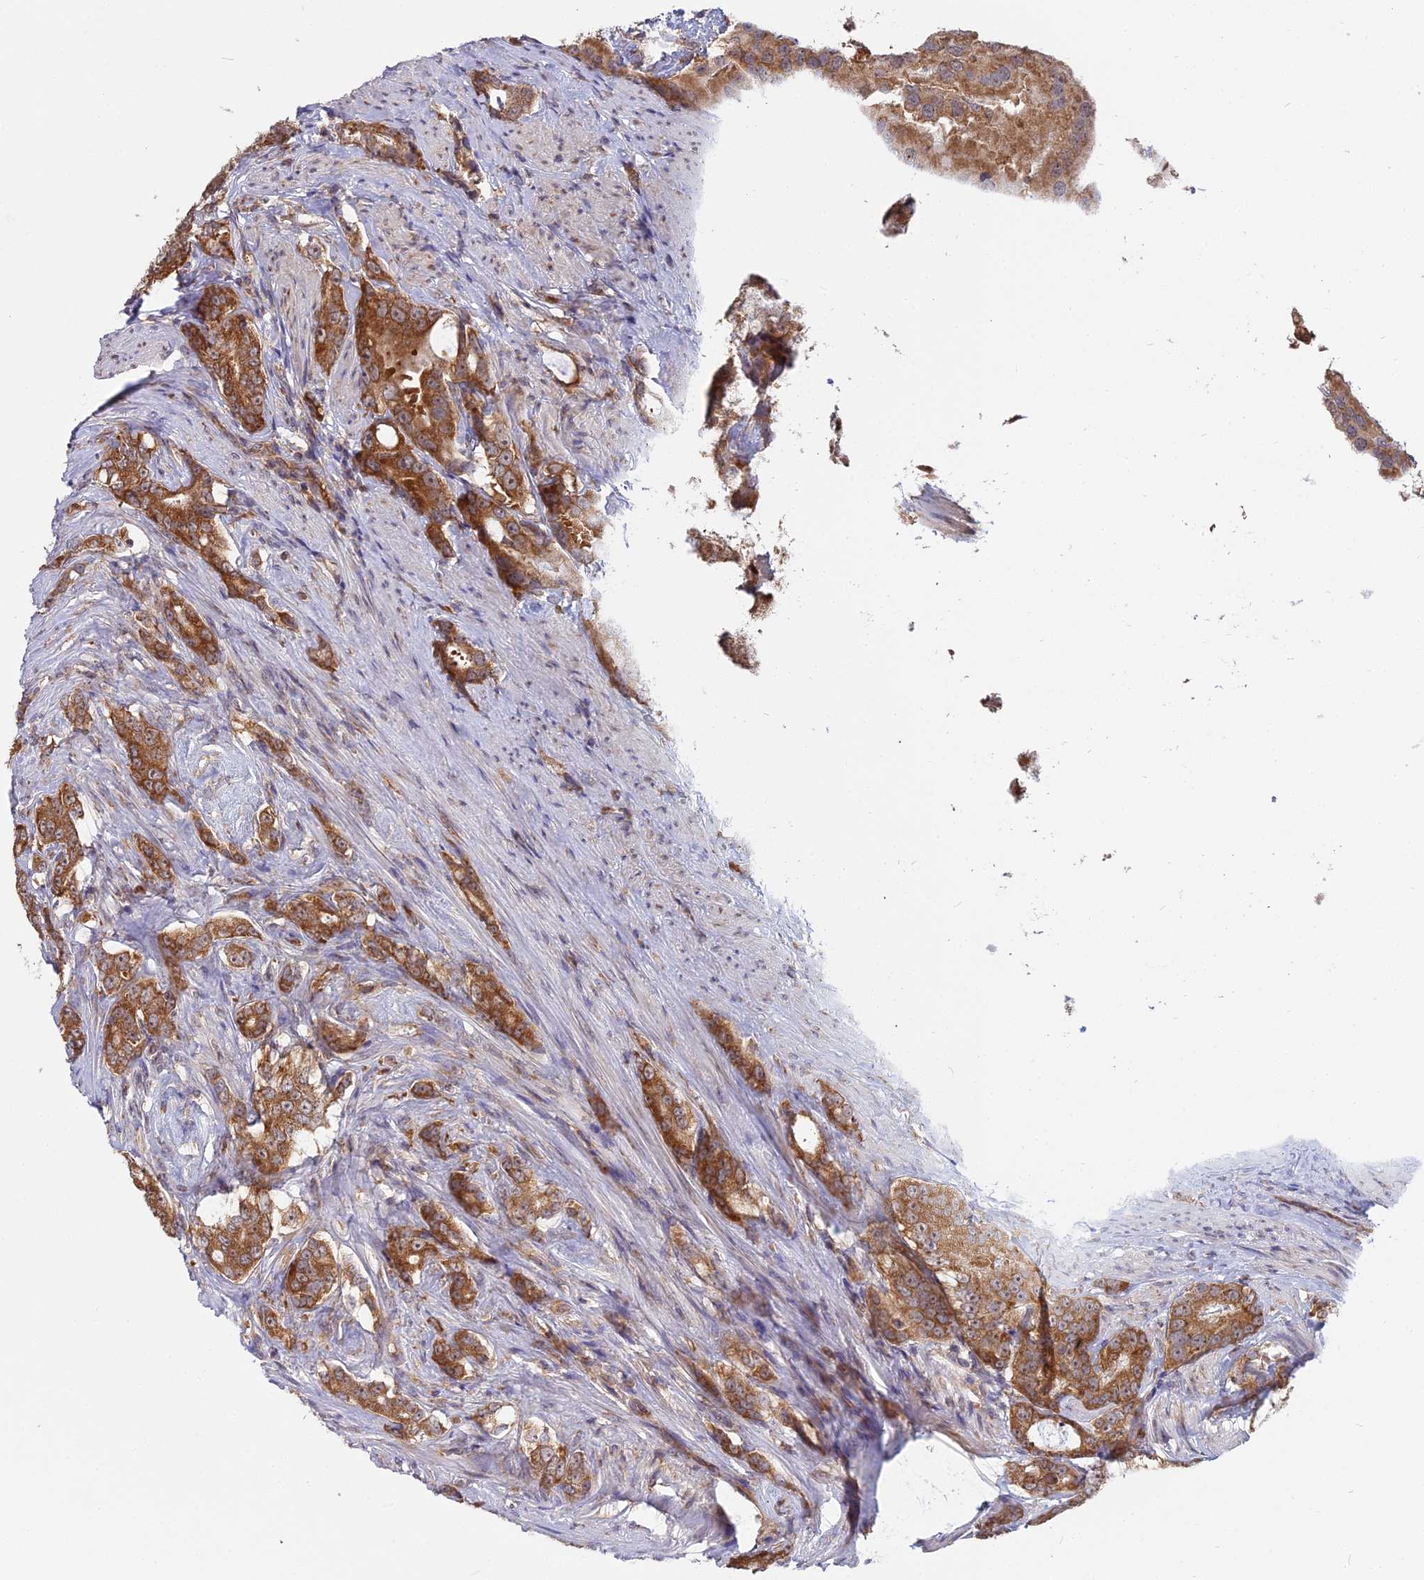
{"staining": {"intensity": "strong", "quantity": ">75%", "location": "cytoplasmic/membranous"}, "tissue": "prostate cancer", "cell_type": "Tumor cells", "image_type": "cancer", "snomed": [{"axis": "morphology", "description": "Adenocarcinoma, Low grade"}, {"axis": "topography", "description": "Prostate"}], "caption": "Protein expression analysis of human prostate cancer reveals strong cytoplasmic/membranous positivity in about >75% of tumor cells.", "gene": "RPL26", "patient": {"sex": "male", "age": 71}}